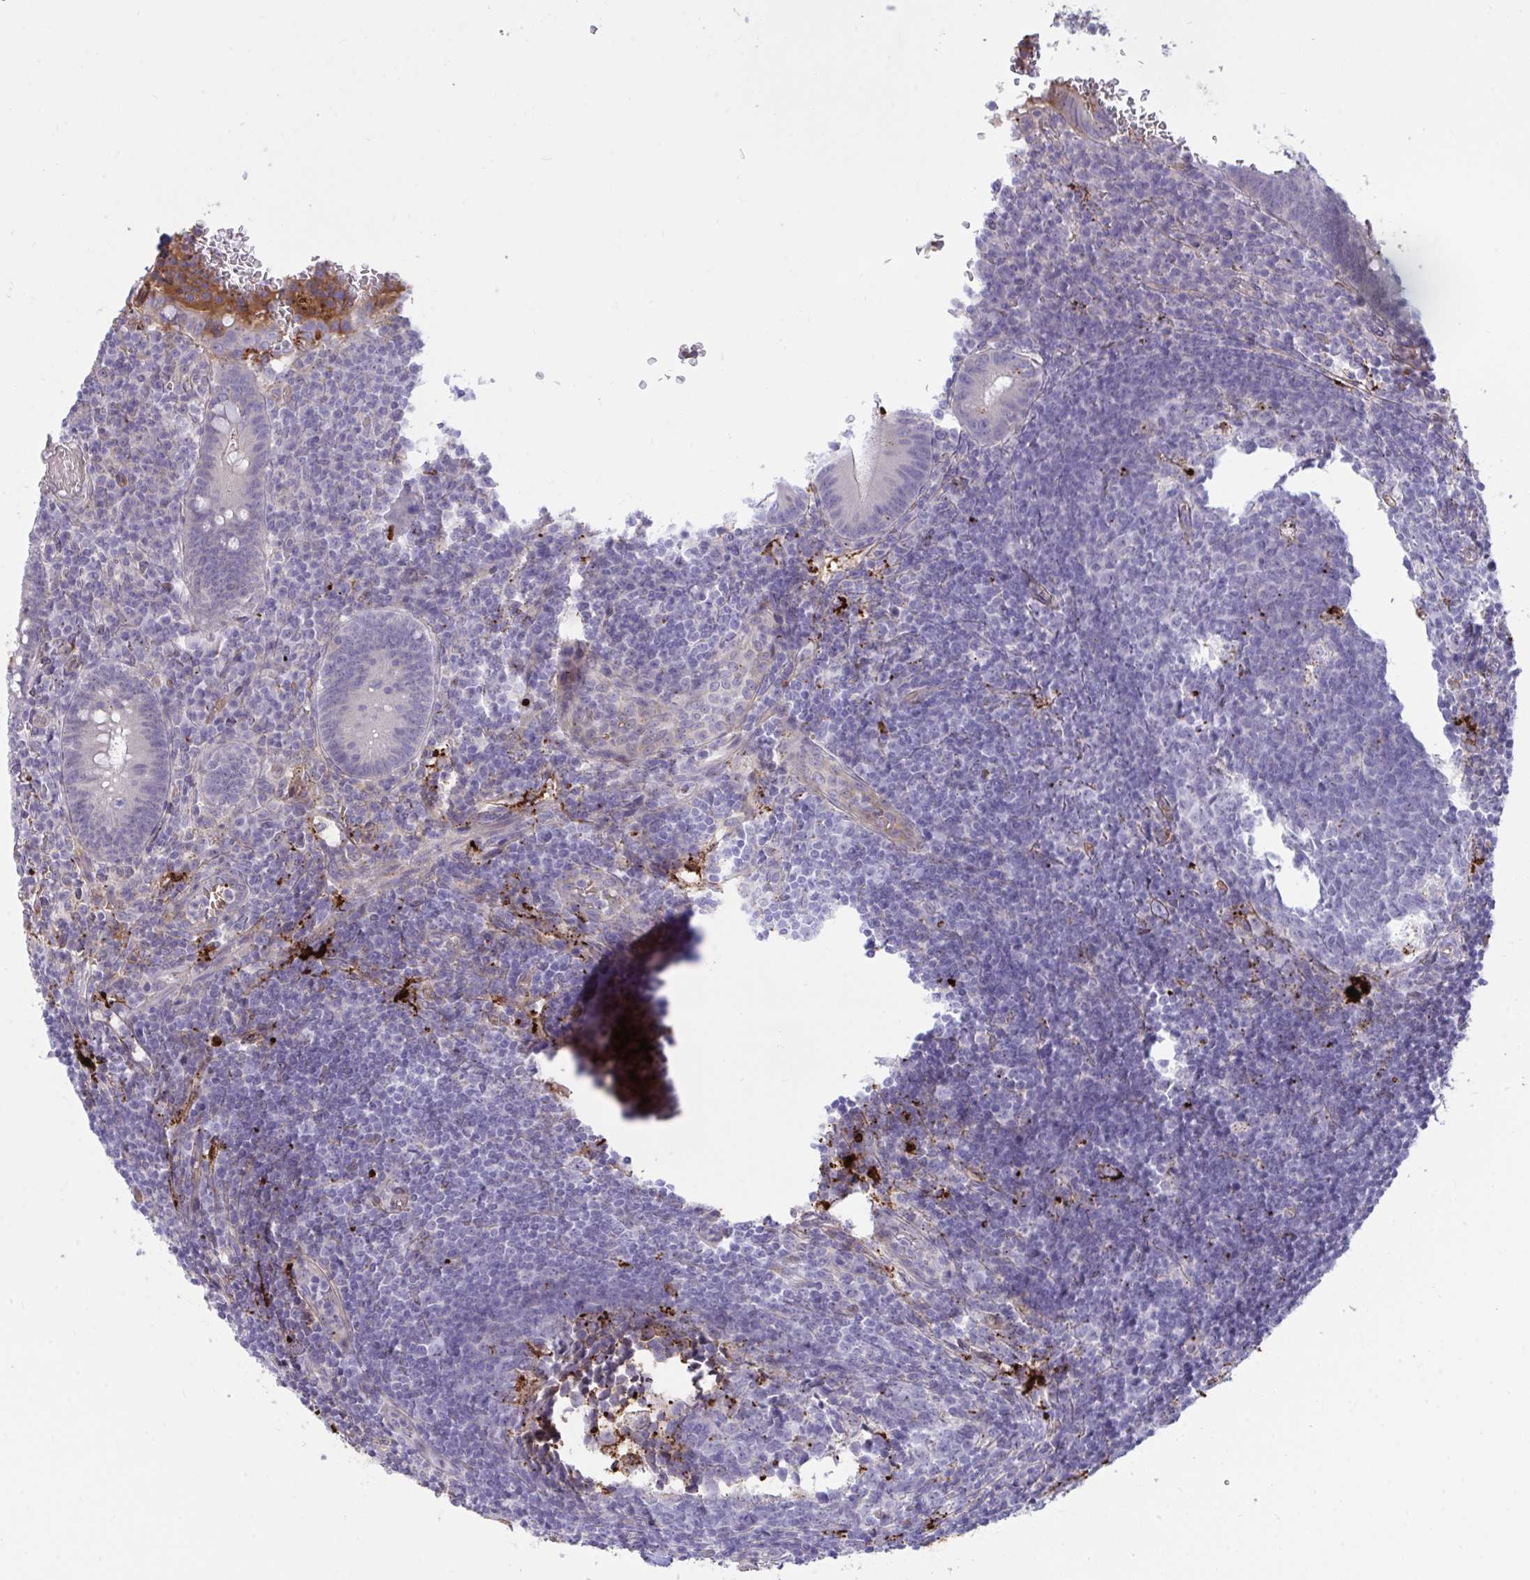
{"staining": {"intensity": "negative", "quantity": "none", "location": "none"}, "tissue": "appendix", "cell_type": "Glandular cells", "image_type": "normal", "snomed": [{"axis": "morphology", "description": "Normal tissue, NOS"}, {"axis": "topography", "description": "Appendix"}], "caption": "Appendix was stained to show a protein in brown. There is no significant positivity in glandular cells. (Brightfield microscopy of DAB (3,3'-diaminobenzidine) IHC at high magnification).", "gene": "F2", "patient": {"sex": "male", "age": 18}}